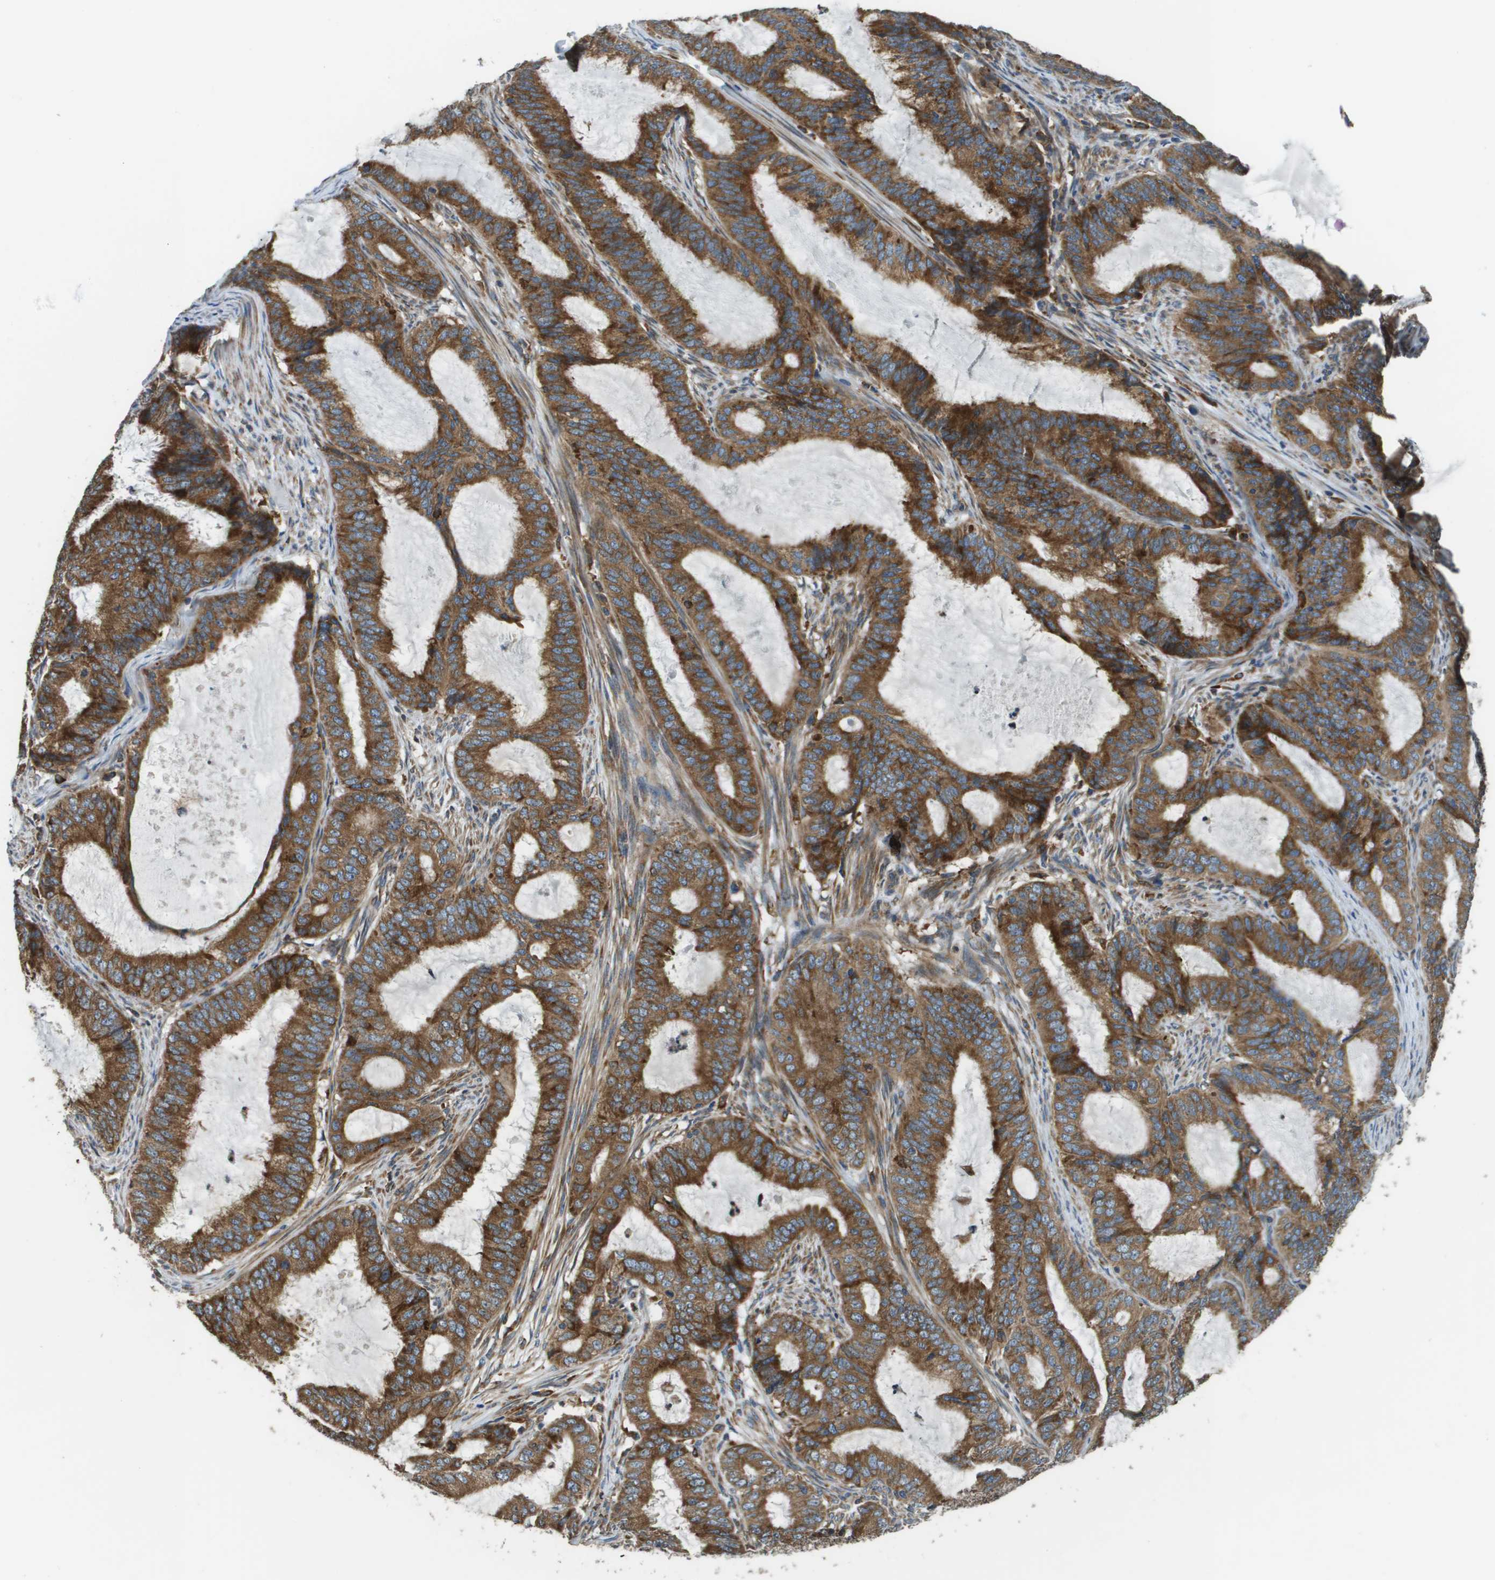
{"staining": {"intensity": "strong", "quantity": ">75%", "location": "cytoplasmic/membranous"}, "tissue": "endometrial cancer", "cell_type": "Tumor cells", "image_type": "cancer", "snomed": [{"axis": "morphology", "description": "Adenocarcinoma, NOS"}, {"axis": "topography", "description": "Endometrium"}], "caption": "Tumor cells display high levels of strong cytoplasmic/membranous expression in approximately >75% of cells in endometrial adenocarcinoma.", "gene": "CNPY3", "patient": {"sex": "female", "age": 70}}